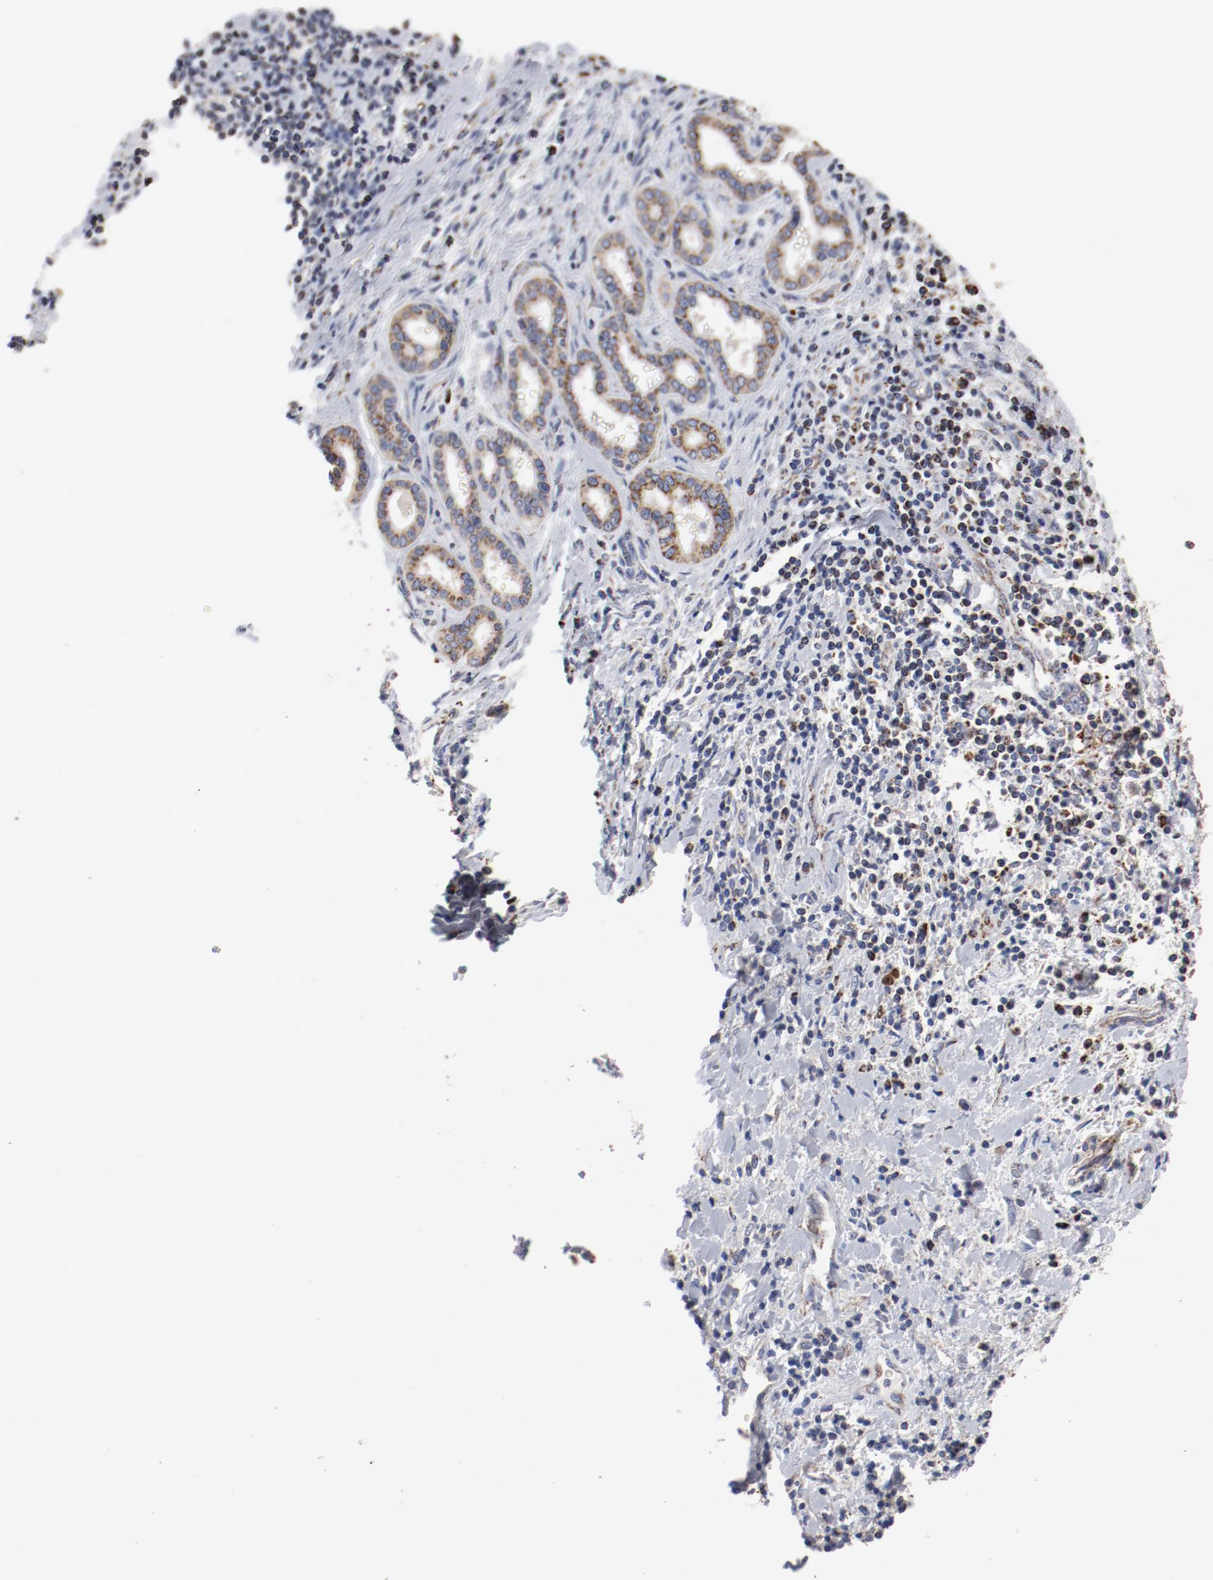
{"staining": {"intensity": "moderate", "quantity": ">75%", "location": "cytoplasmic/membranous"}, "tissue": "liver cancer", "cell_type": "Tumor cells", "image_type": "cancer", "snomed": [{"axis": "morphology", "description": "Cholangiocarcinoma"}, {"axis": "topography", "description": "Liver"}], "caption": "Protein positivity by immunohistochemistry (IHC) shows moderate cytoplasmic/membranous staining in about >75% of tumor cells in liver cancer.", "gene": "NDUFV2", "patient": {"sex": "male", "age": 57}}